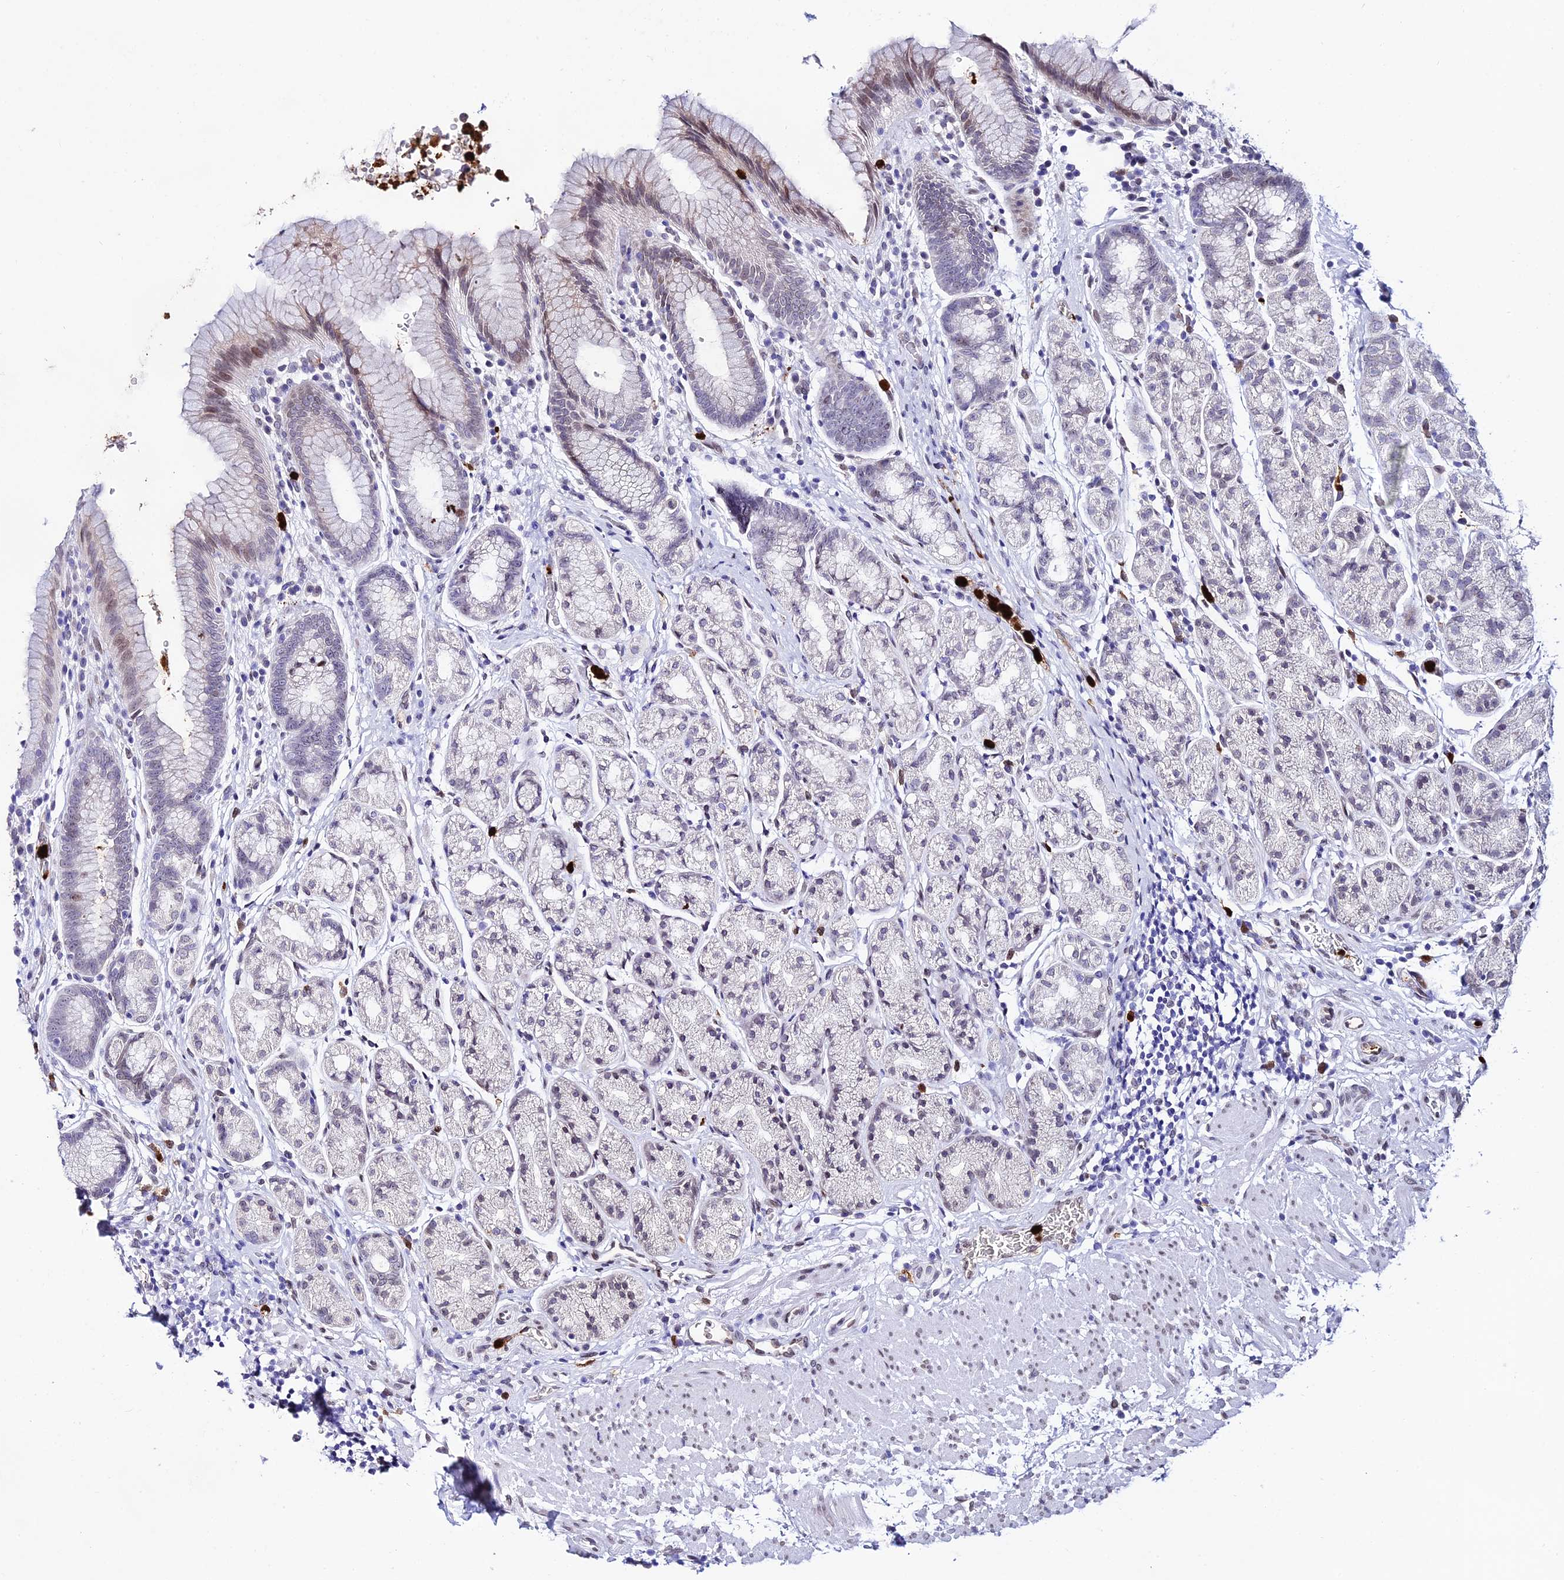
{"staining": {"intensity": "weak", "quantity": "<25%", "location": "nuclear"}, "tissue": "stomach", "cell_type": "Glandular cells", "image_type": "normal", "snomed": [{"axis": "morphology", "description": "Normal tissue, NOS"}, {"axis": "topography", "description": "Stomach"}], "caption": "Immunohistochemical staining of benign stomach exhibits no significant expression in glandular cells.", "gene": "MCM10", "patient": {"sex": "male", "age": 63}}